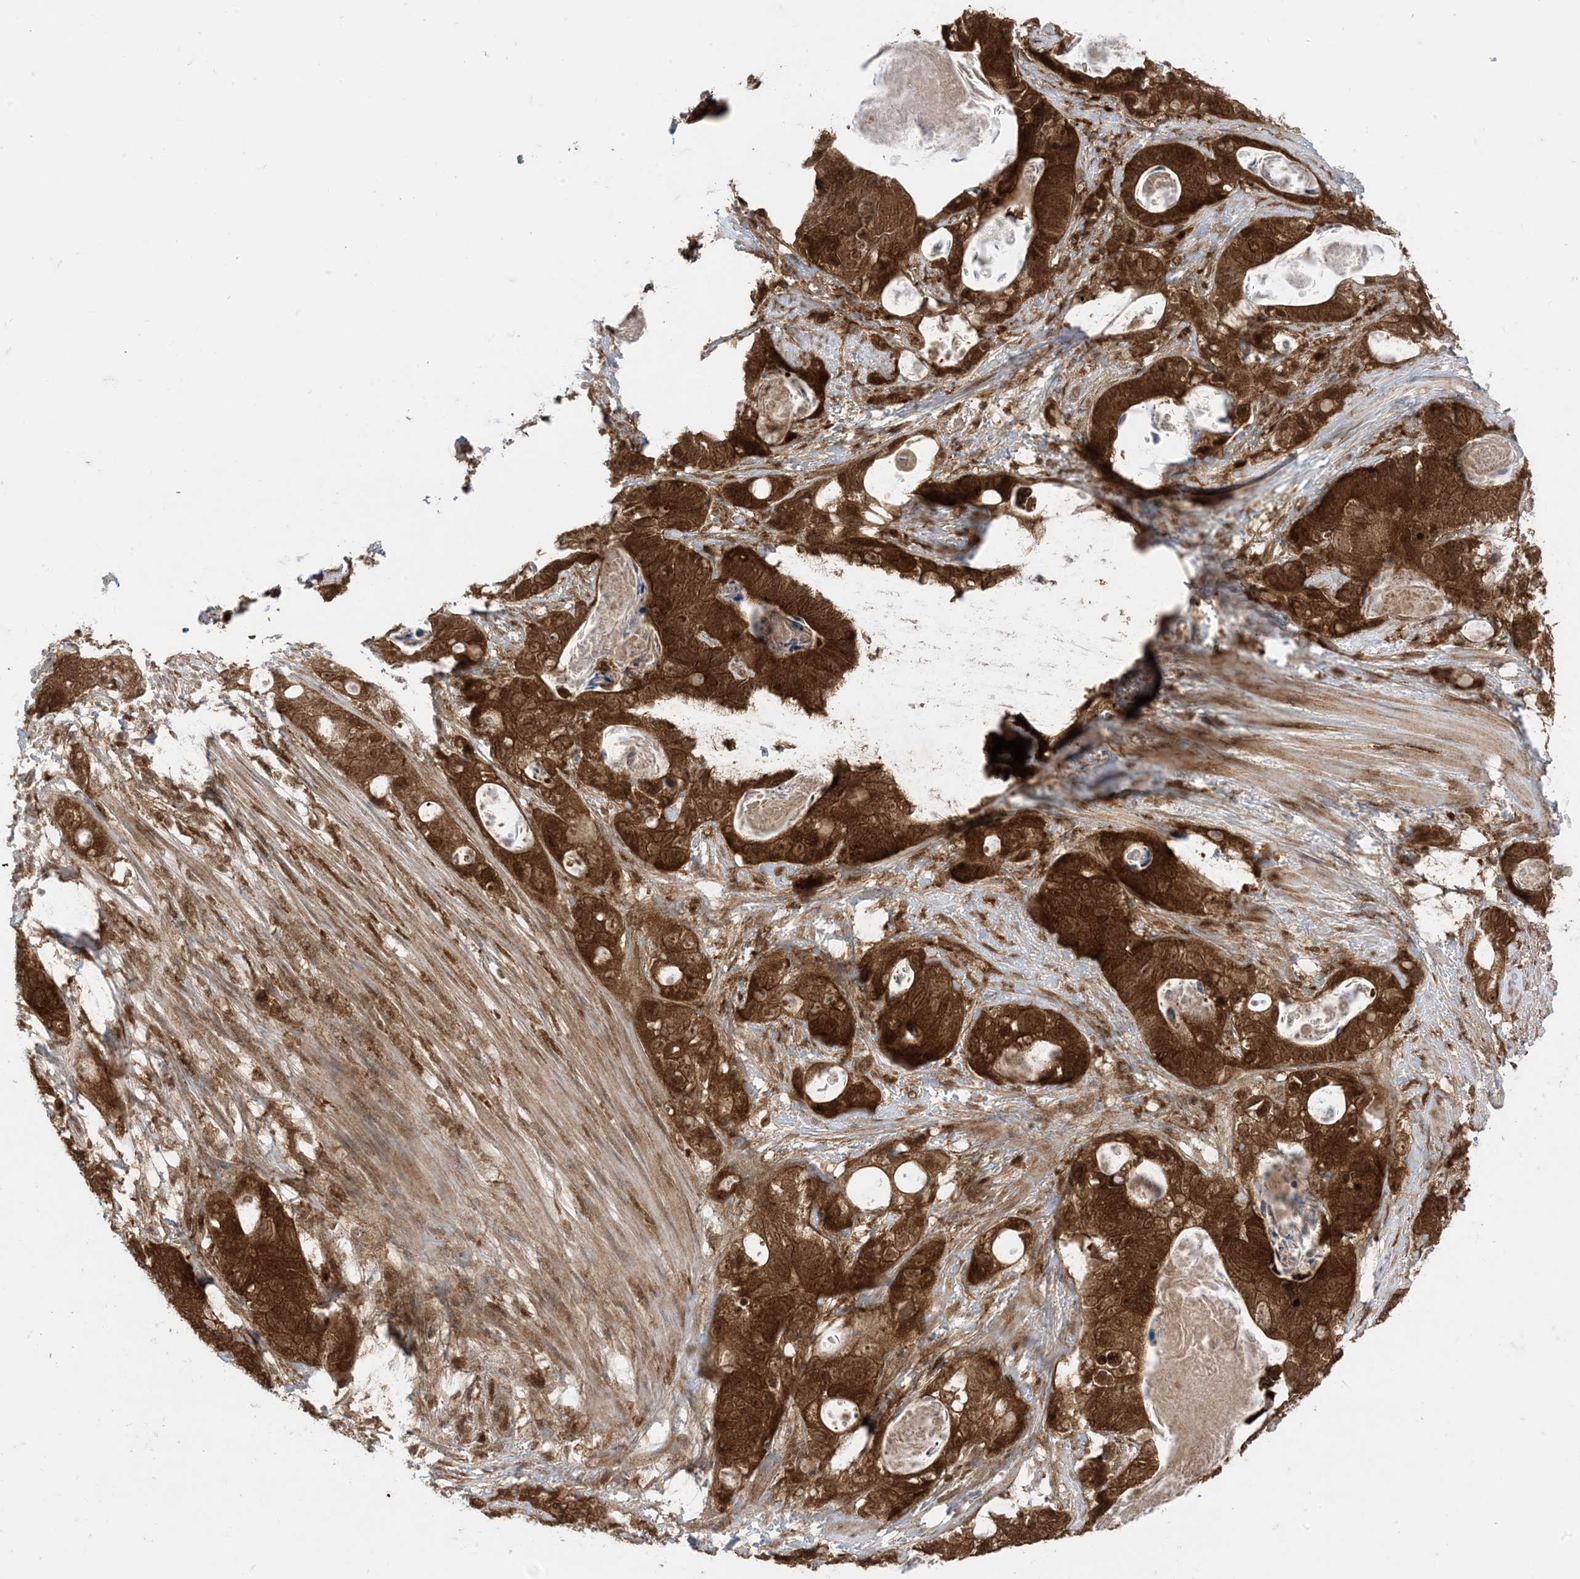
{"staining": {"intensity": "strong", "quantity": ">75%", "location": "cytoplasmic/membranous,nuclear"}, "tissue": "stomach cancer", "cell_type": "Tumor cells", "image_type": "cancer", "snomed": [{"axis": "morphology", "description": "Normal tissue, NOS"}, {"axis": "morphology", "description": "Adenocarcinoma, NOS"}, {"axis": "topography", "description": "Stomach"}], "caption": "Strong cytoplasmic/membranous and nuclear positivity for a protein is seen in approximately >75% of tumor cells of adenocarcinoma (stomach) using immunohistochemistry (IHC).", "gene": "PTPA", "patient": {"sex": "female", "age": 89}}